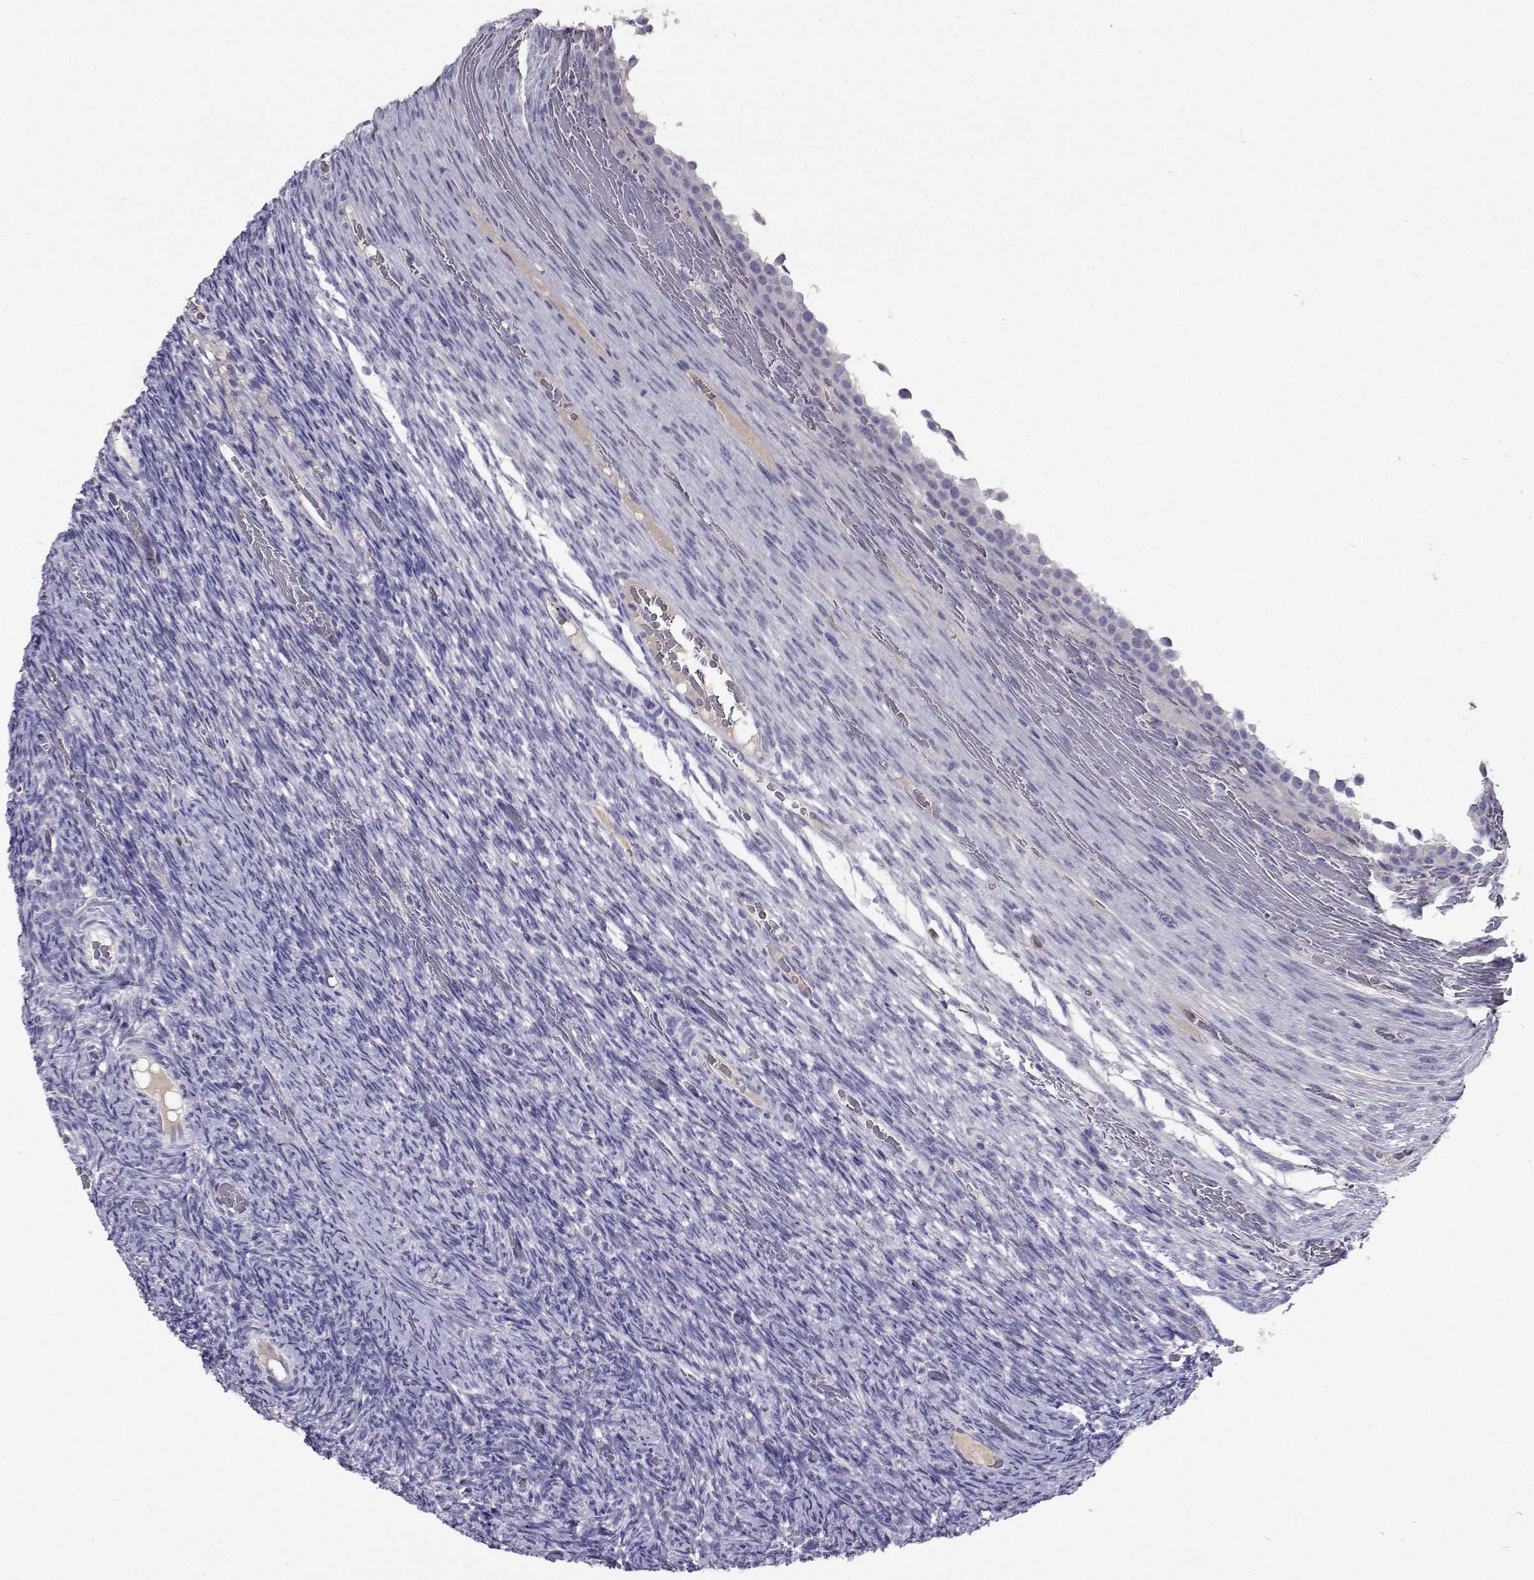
{"staining": {"intensity": "negative", "quantity": "none", "location": "none"}, "tissue": "ovary", "cell_type": "Follicle cells", "image_type": "normal", "snomed": [{"axis": "morphology", "description": "Normal tissue, NOS"}, {"axis": "topography", "description": "Ovary"}], "caption": "Immunohistochemistry micrograph of unremarkable ovary stained for a protein (brown), which displays no expression in follicle cells.", "gene": "CFAP44", "patient": {"sex": "female", "age": 34}}